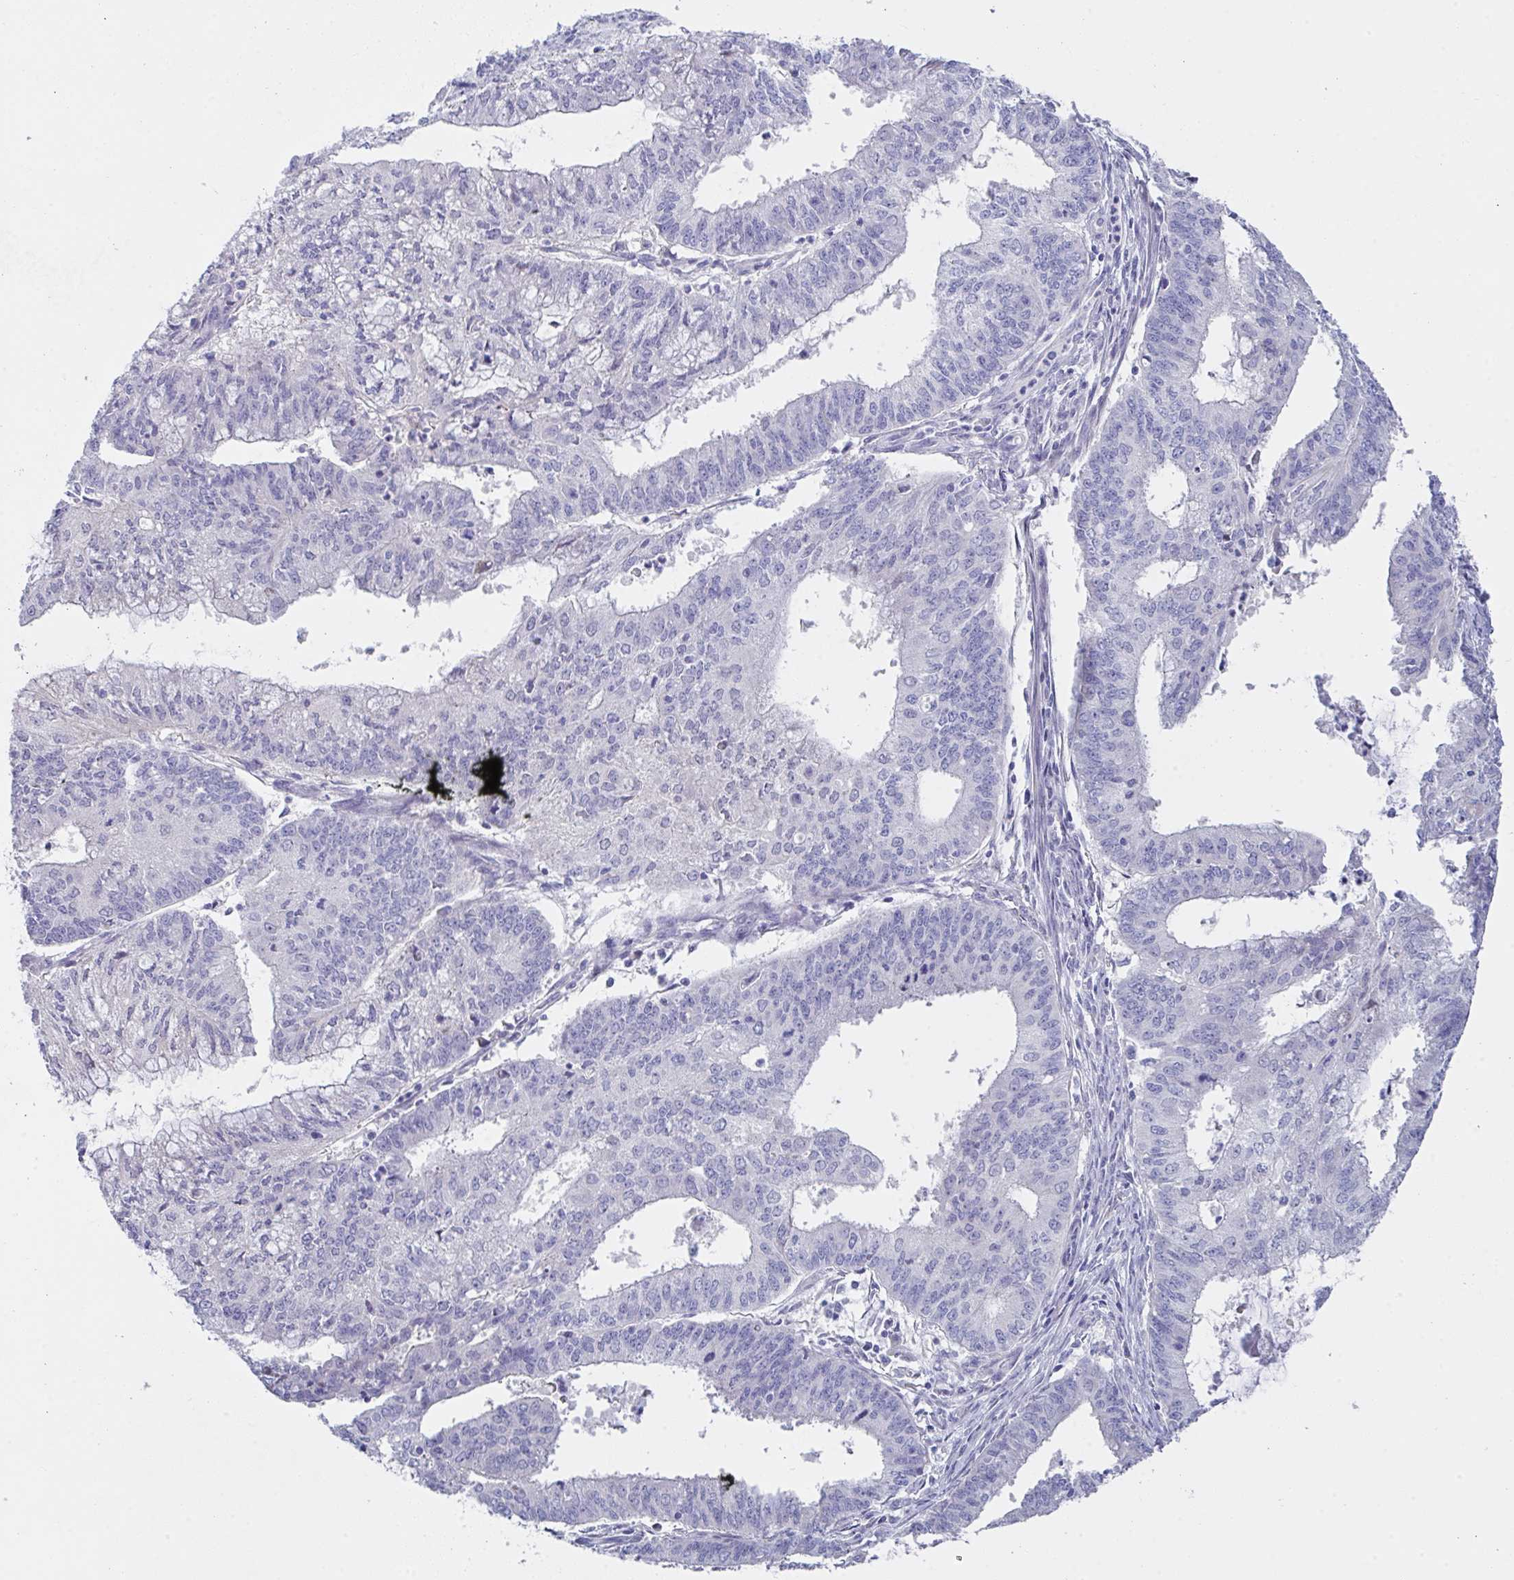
{"staining": {"intensity": "negative", "quantity": "none", "location": "none"}, "tissue": "endometrial cancer", "cell_type": "Tumor cells", "image_type": "cancer", "snomed": [{"axis": "morphology", "description": "Adenocarcinoma, NOS"}, {"axis": "topography", "description": "Endometrium"}], "caption": "Protein analysis of endometrial adenocarcinoma displays no significant expression in tumor cells.", "gene": "FBXO47", "patient": {"sex": "female", "age": 61}}